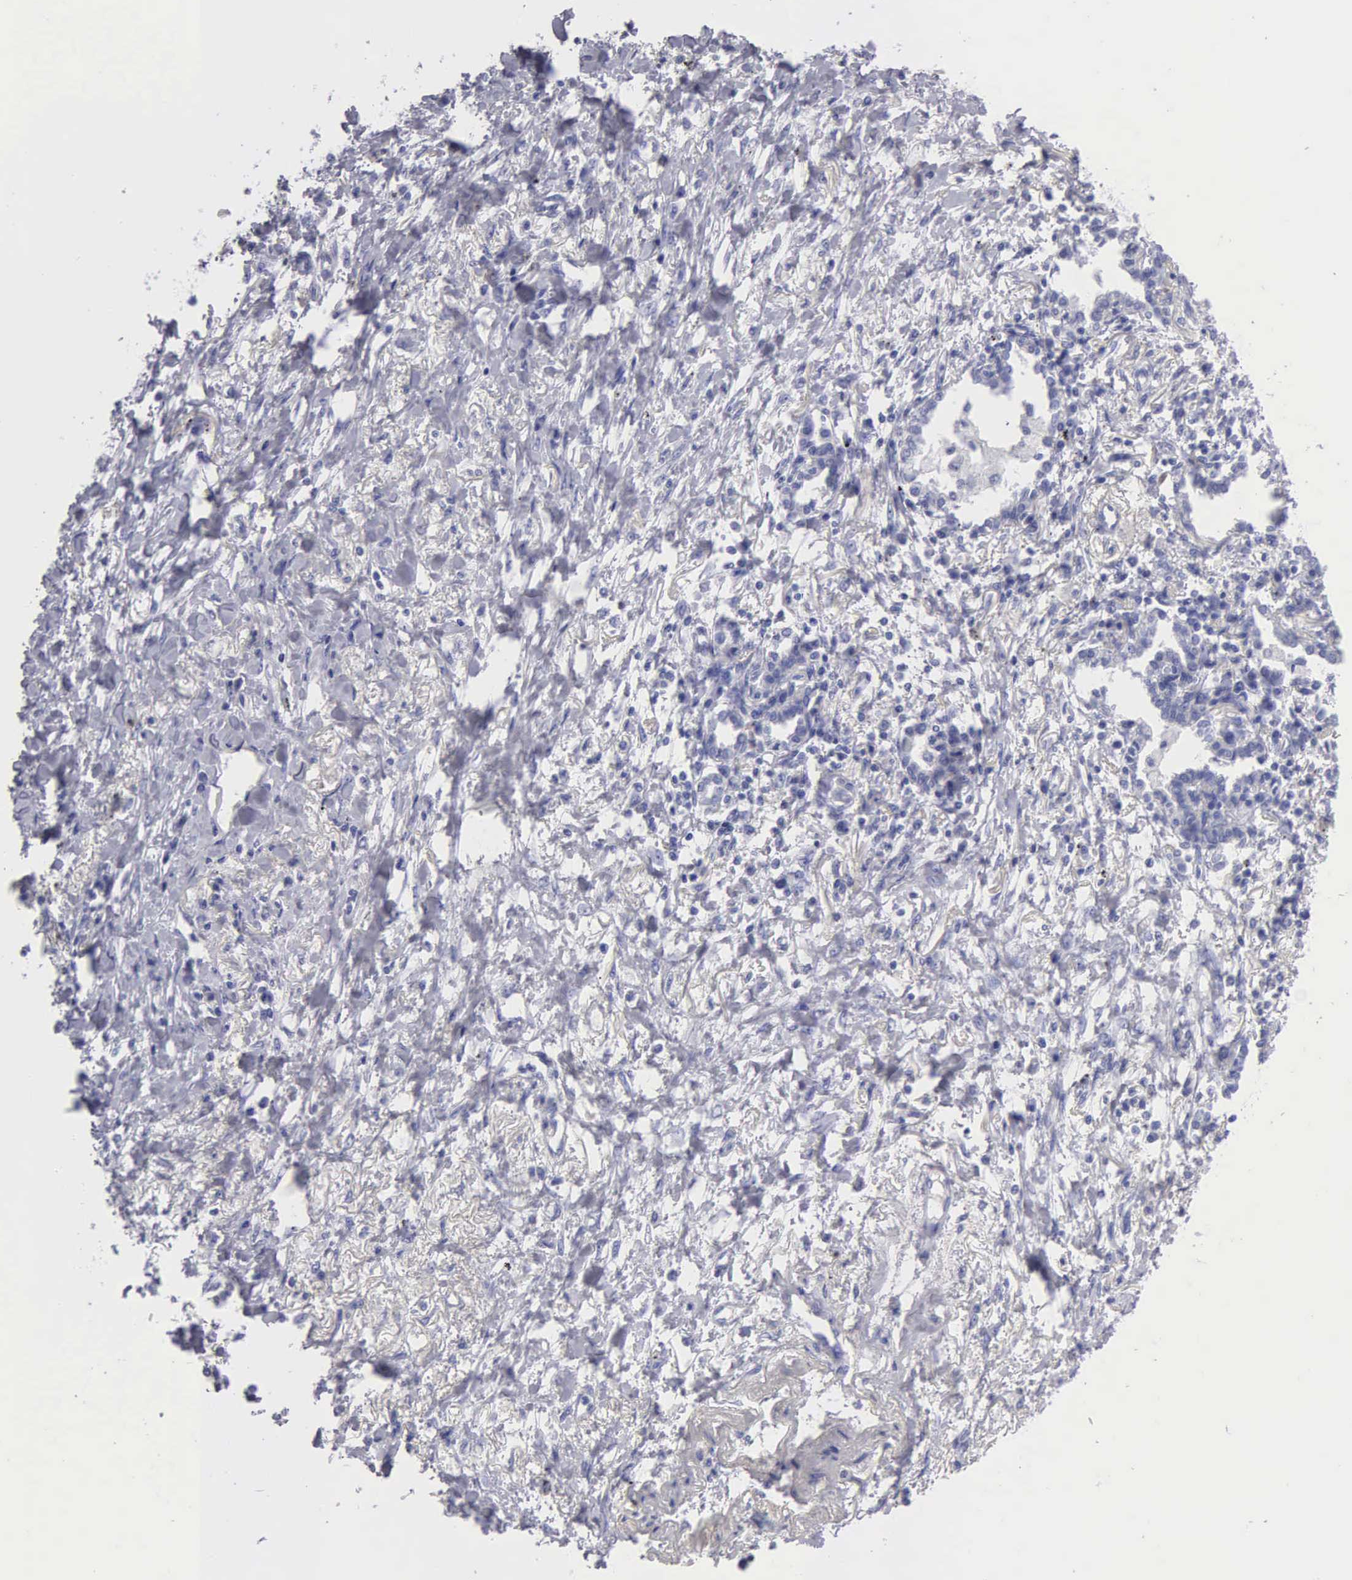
{"staining": {"intensity": "negative", "quantity": "none", "location": "none"}, "tissue": "lung cancer", "cell_type": "Tumor cells", "image_type": "cancer", "snomed": [{"axis": "morphology", "description": "Adenocarcinoma, NOS"}, {"axis": "topography", "description": "Lung"}], "caption": "Histopathology image shows no significant protein expression in tumor cells of lung cancer.", "gene": "FBLN5", "patient": {"sex": "male", "age": 60}}